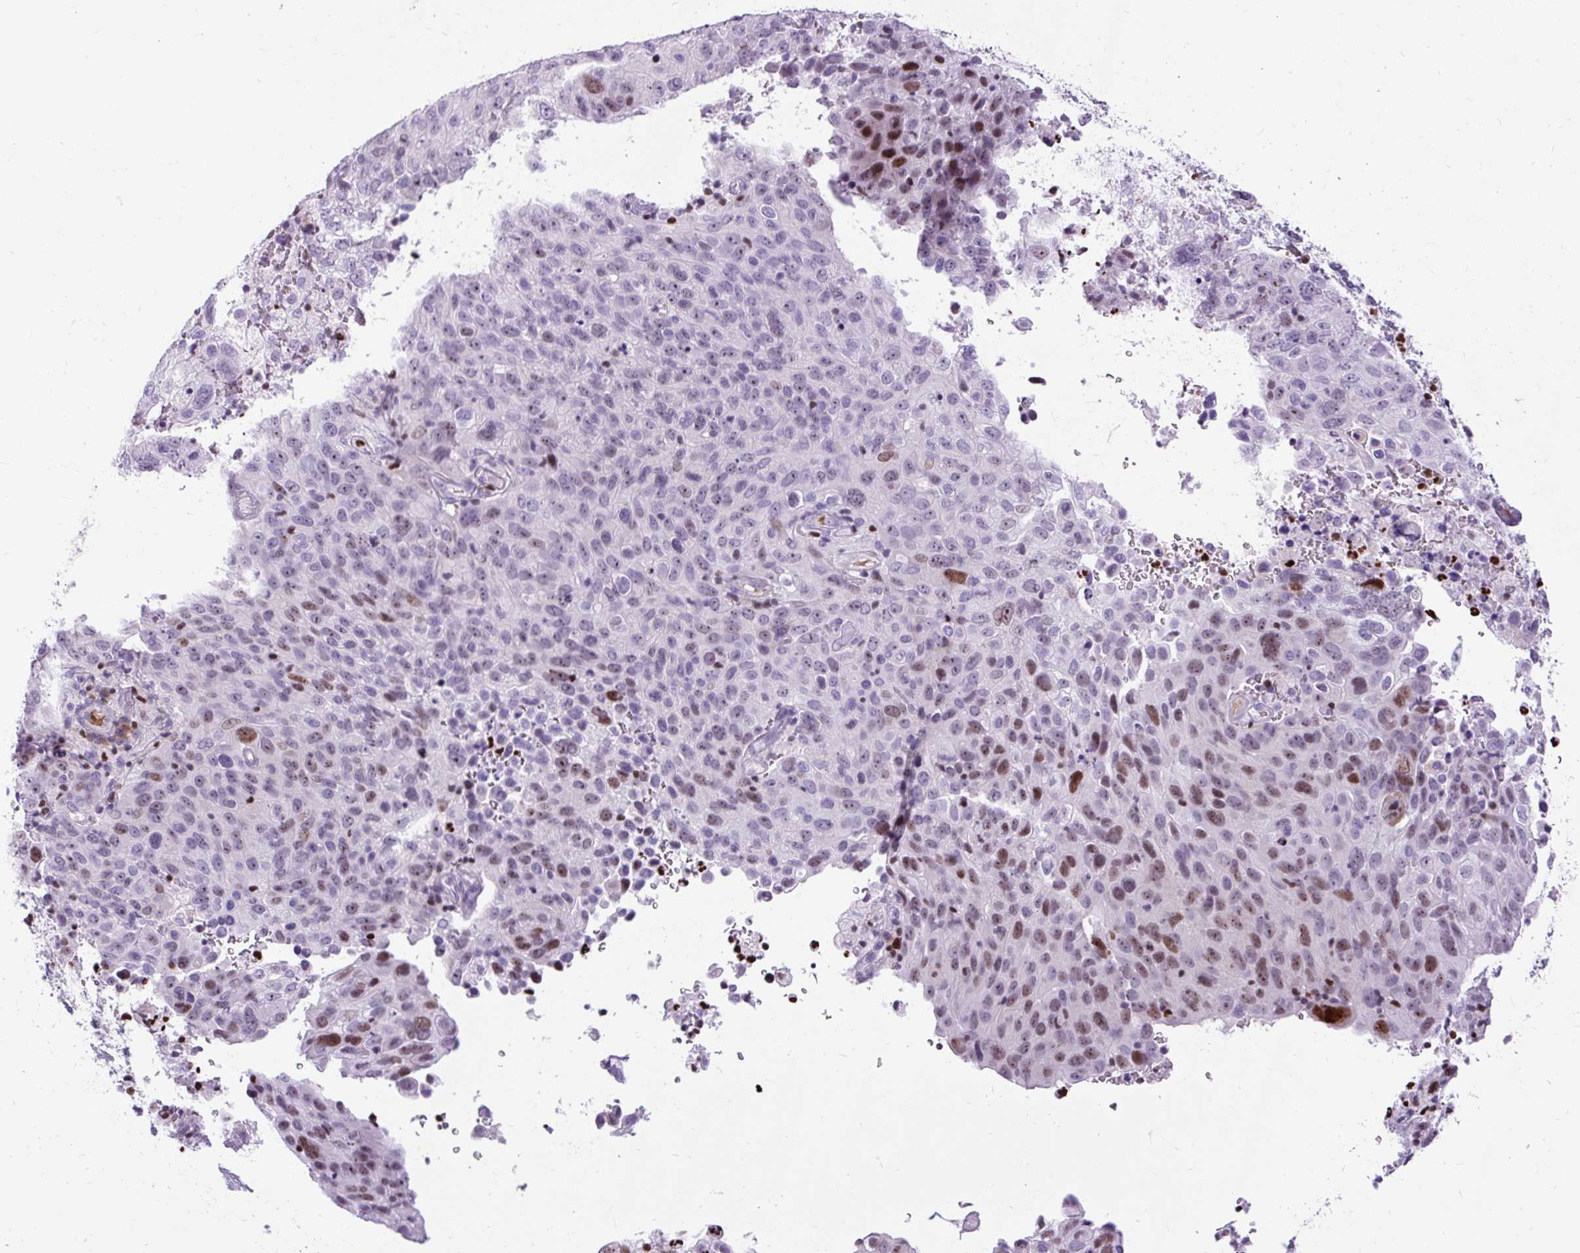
{"staining": {"intensity": "moderate", "quantity": "25%-75%", "location": "nuclear"}, "tissue": "cervical cancer", "cell_type": "Tumor cells", "image_type": "cancer", "snomed": [{"axis": "morphology", "description": "Squamous cell carcinoma, NOS"}, {"axis": "topography", "description": "Cervix"}], "caption": "DAB (3,3'-diaminobenzidine) immunohistochemical staining of cervical cancer demonstrates moderate nuclear protein positivity in approximately 25%-75% of tumor cells.", "gene": "SPC24", "patient": {"sex": "female", "age": 44}}